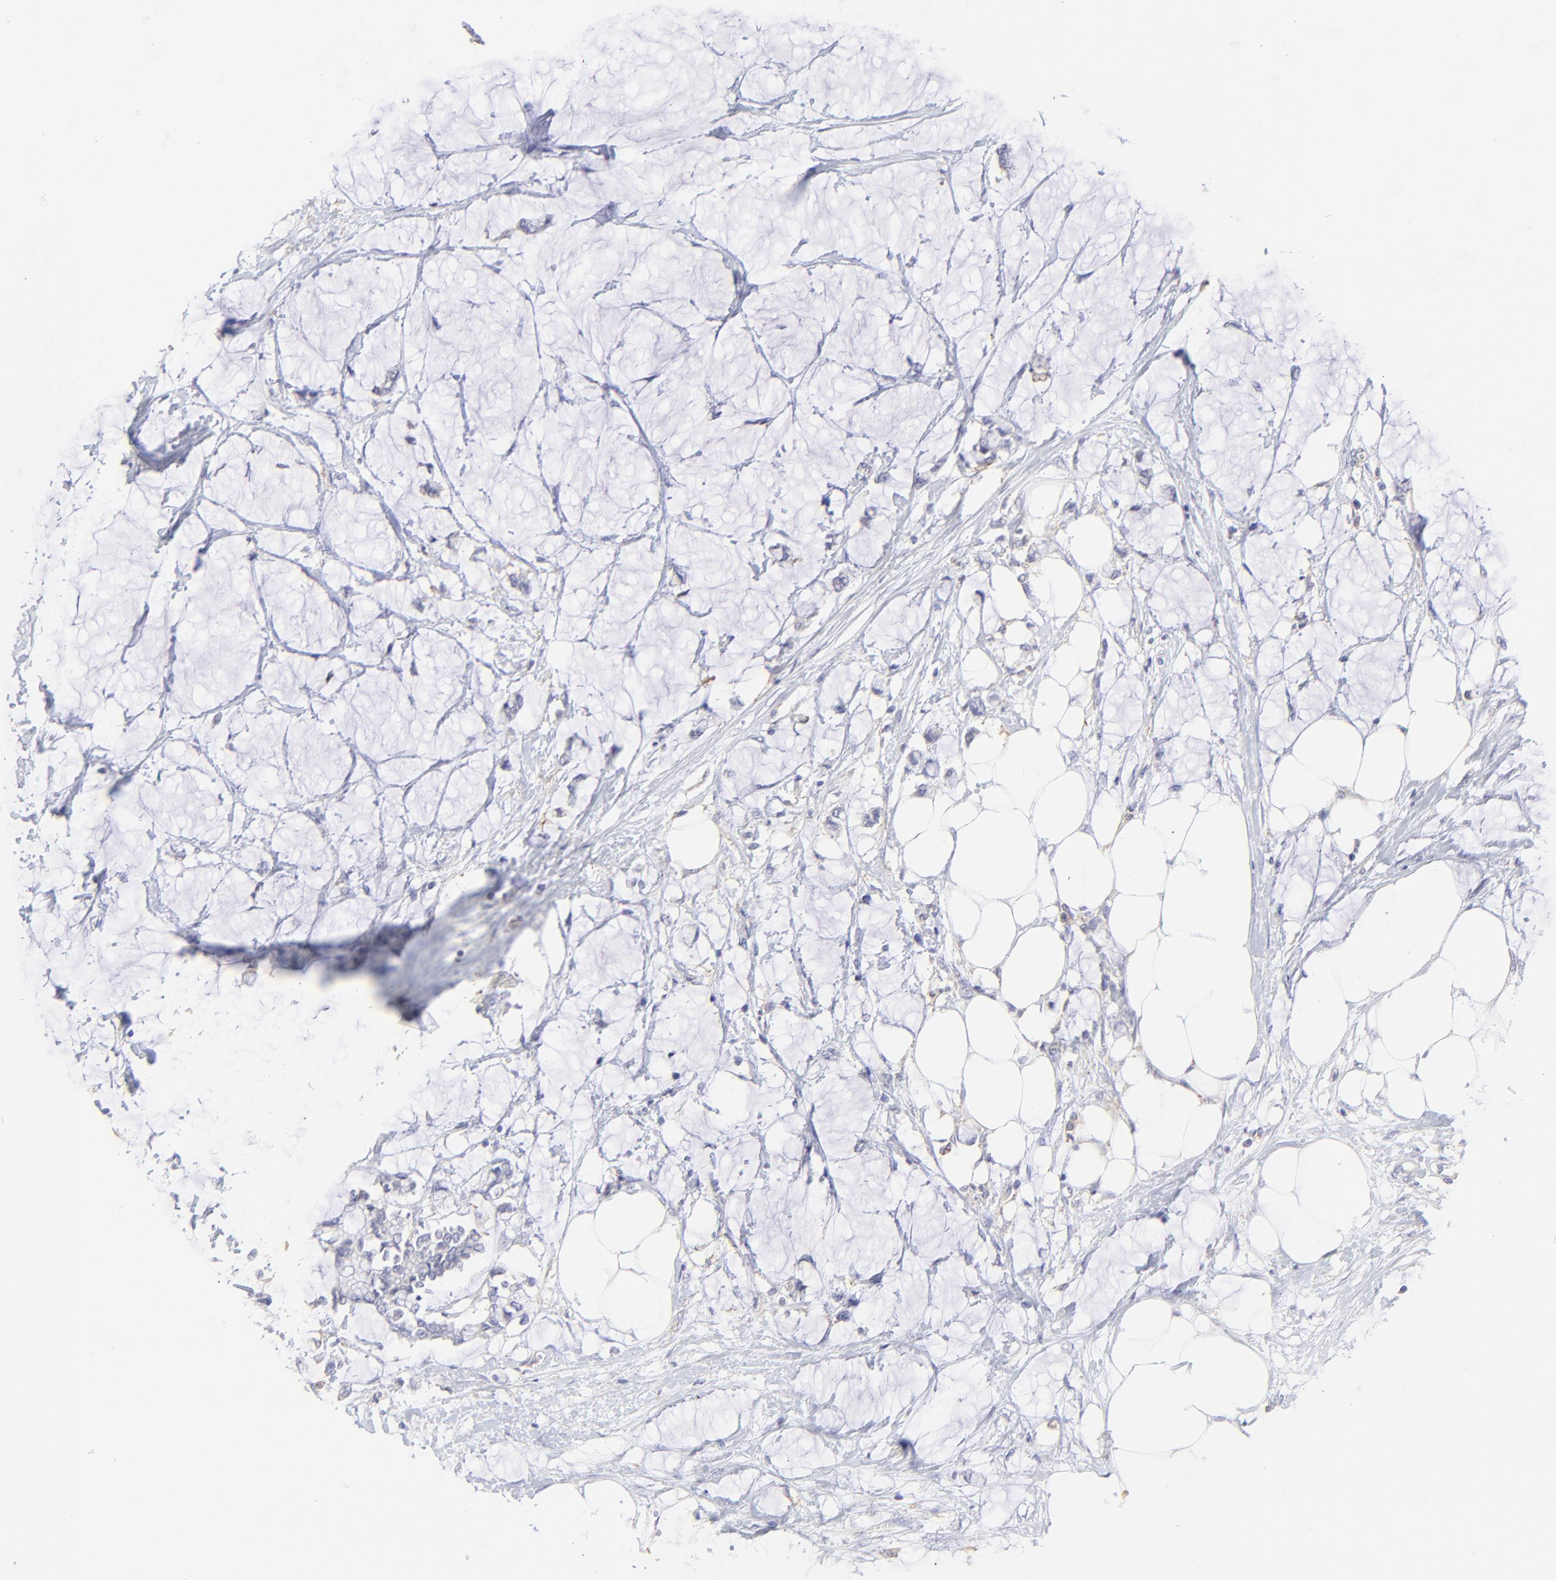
{"staining": {"intensity": "weak", "quantity": "25%-75%", "location": "cytoplasmic/membranous"}, "tissue": "colorectal cancer", "cell_type": "Tumor cells", "image_type": "cancer", "snomed": [{"axis": "morphology", "description": "Normal tissue, NOS"}, {"axis": "morphology", "description": "Adenocarcinoma, NOS"}, {"axis": "topography", "description": "Colon"}, {"axis": "topography", "description": "Peripheral nerve tissue"}], "caption": "IHC of human adenocarcinoma (colorectal) shows low levels of weak cytoplasmic/membranous positivity in about 25%-75% of tumor cells. The protein is stained brown, and the nuclei are stained in blue (DAB IHC with brightfield microscopy, high magnification).", "gene": "LHFPL1", "patient": {"sex": "male", "age": 14}}